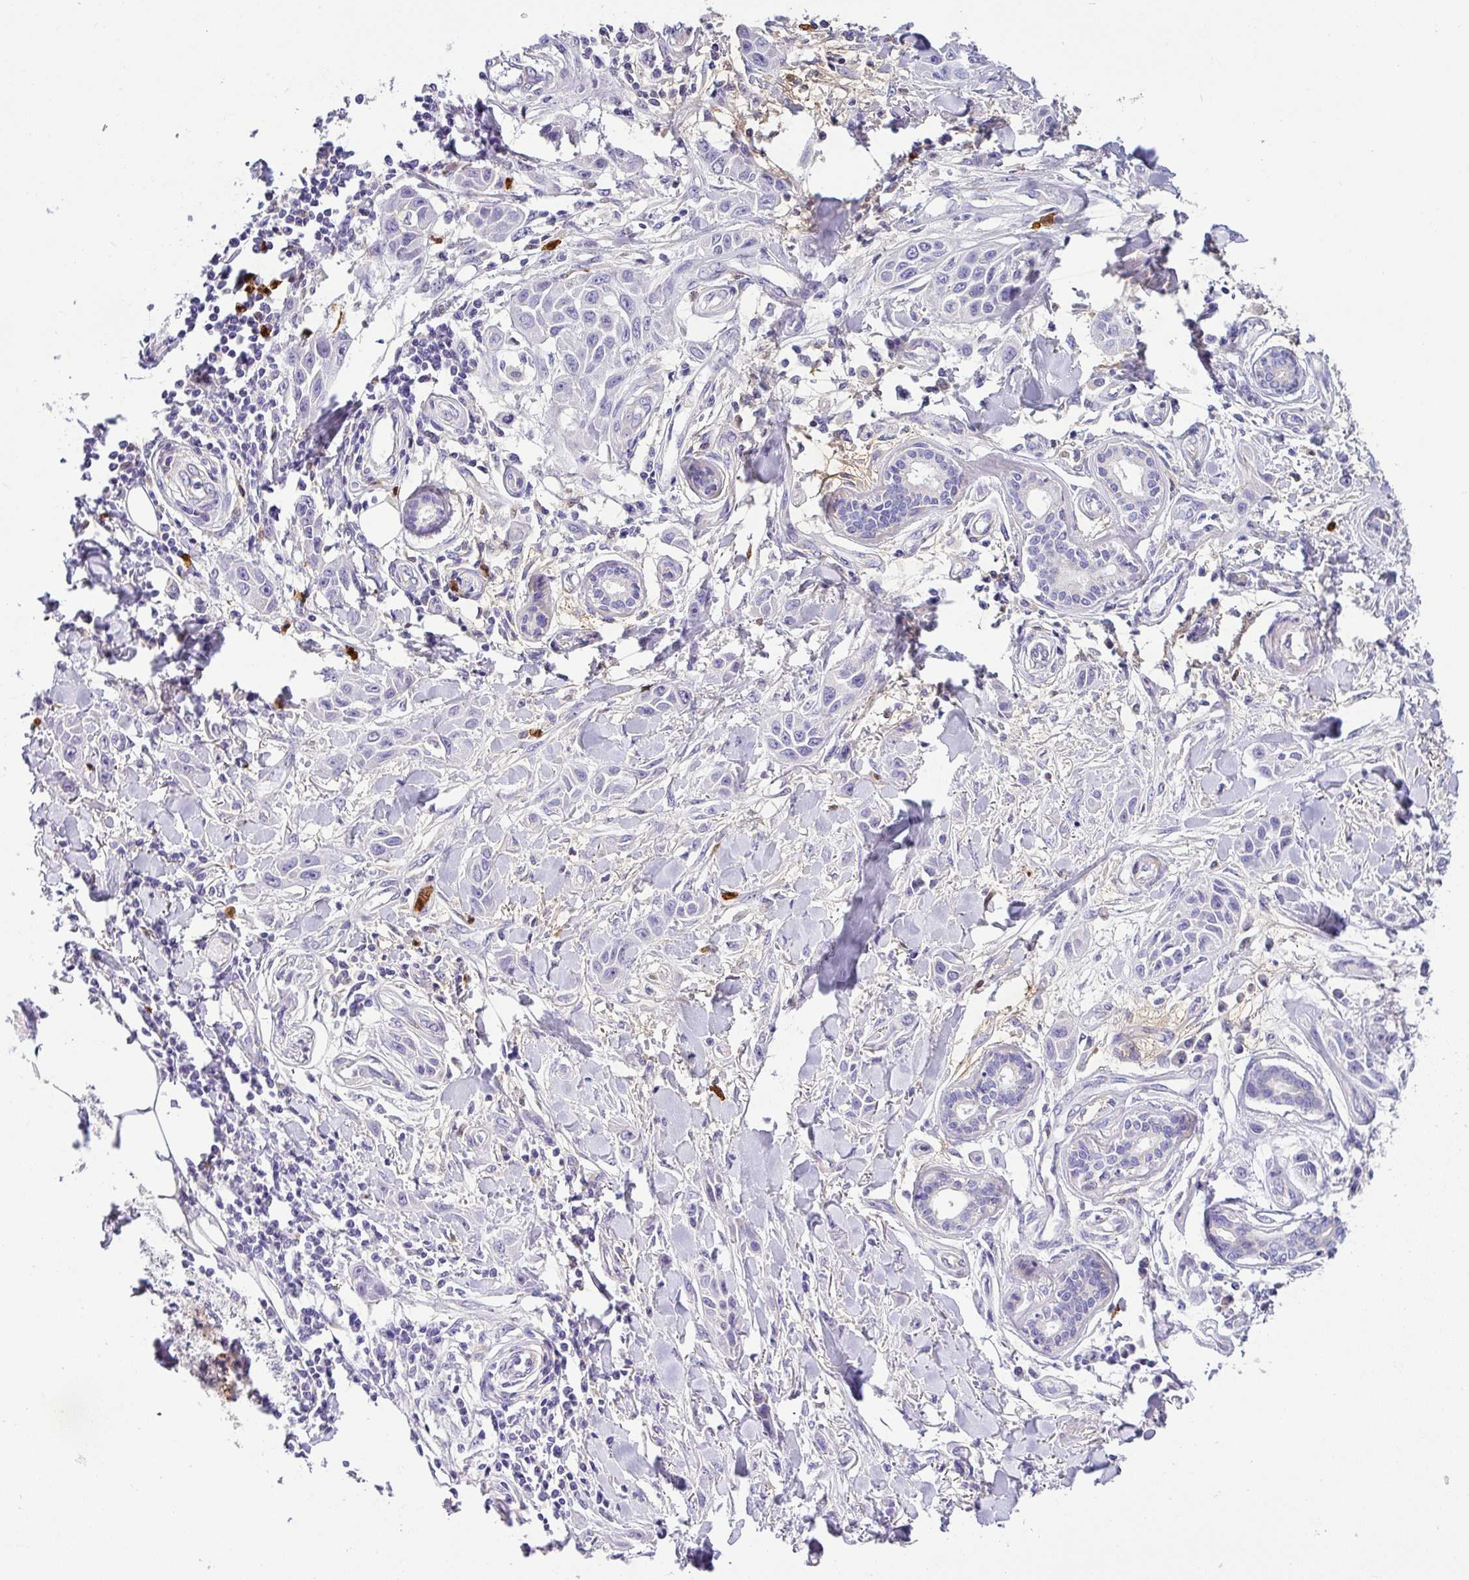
{"staining": {"intensity": "negative", "quantity": "none", "location": "none"}, "tissue": "skin cancer", "cell_type": "Tumor cells", "image_type": "cancer", "snomed": [{"axis": "morphology", "description": "Squamous cell carcinoma, NOS"}, {"axis": "topography", "description": "Skin"}], "caption": "Histopathology image shows no protein expression in tumor cells of skin cancer tissue.", "gene": "SH2D3C", "patient": {"sex": "female", "age": 69}}